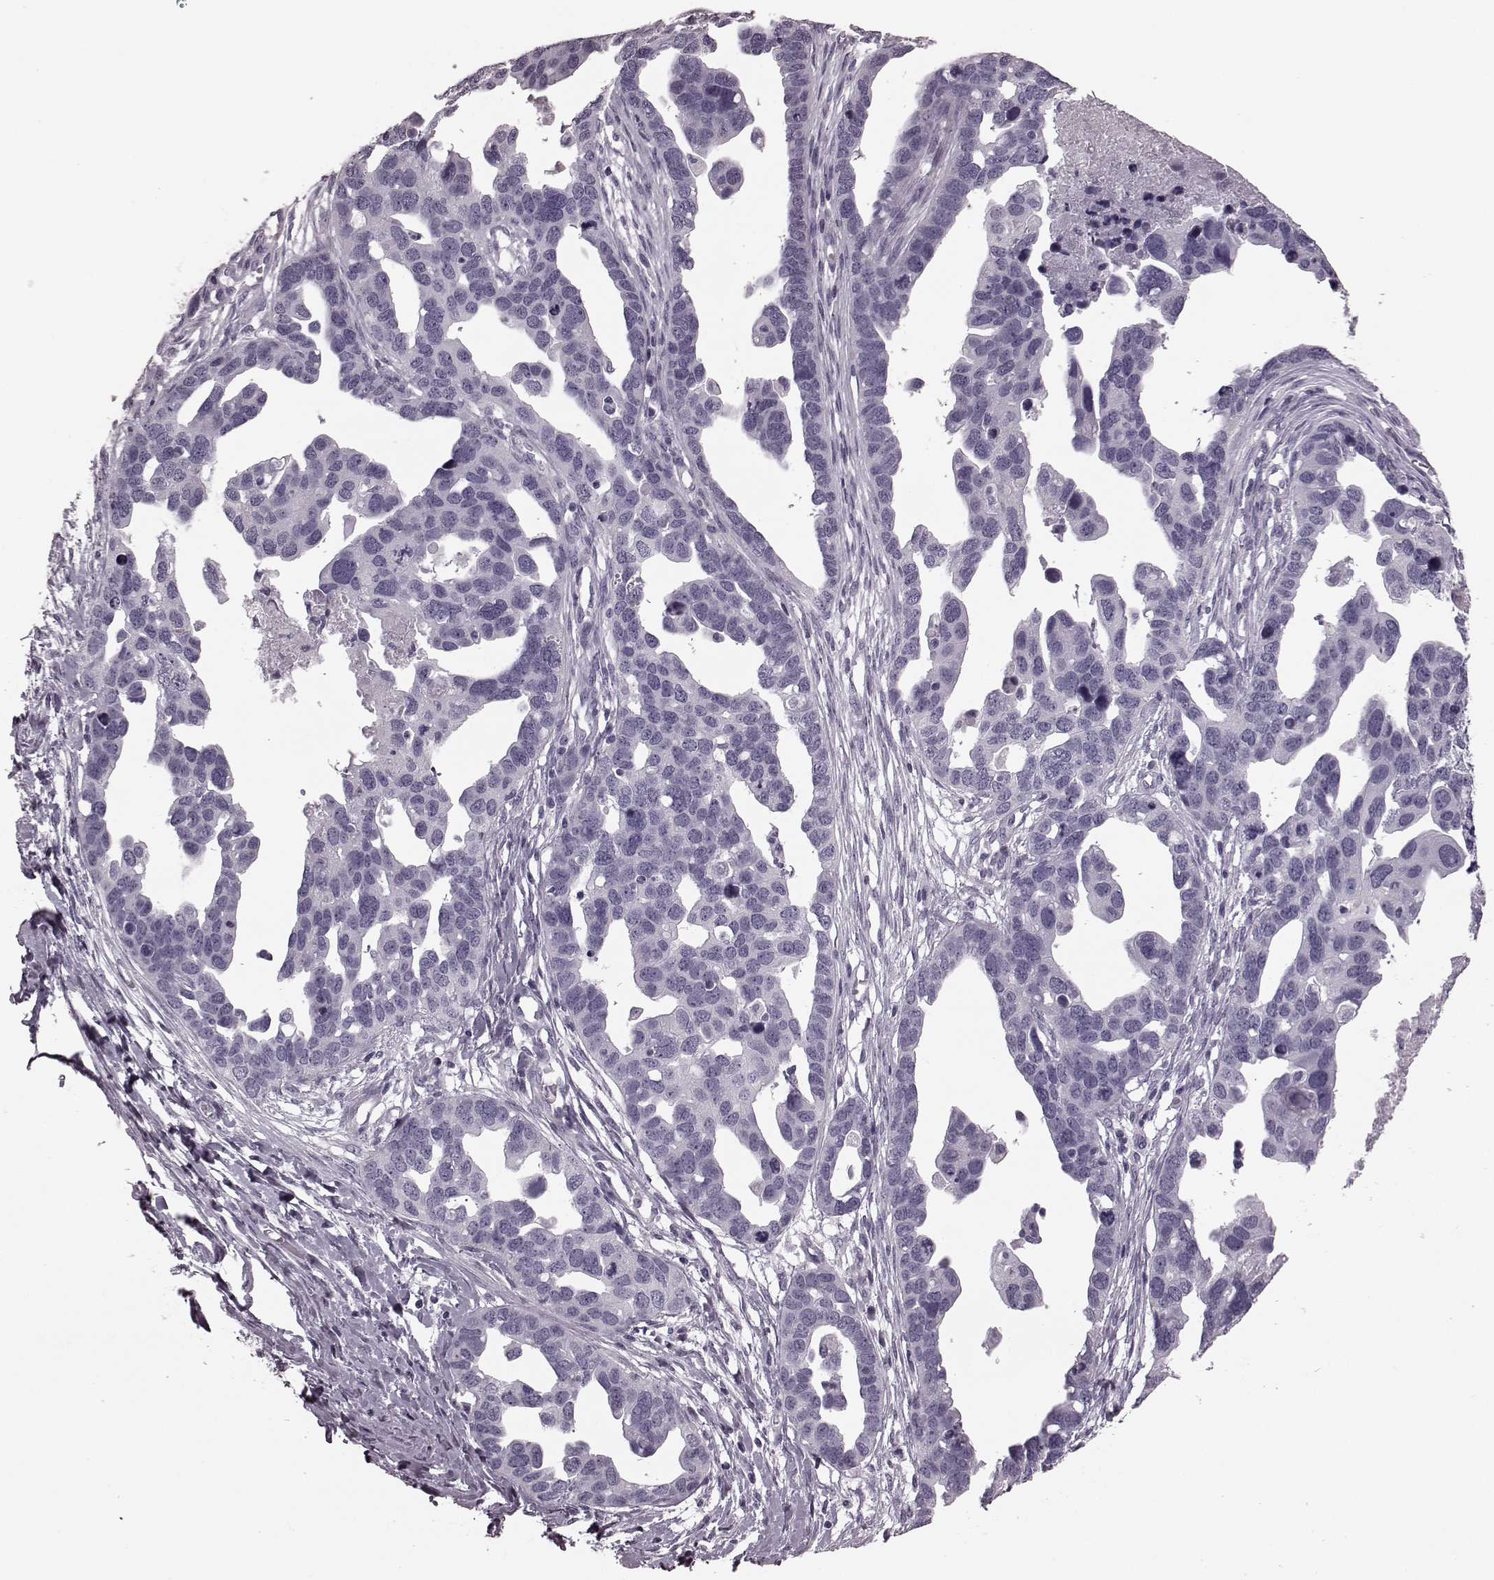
{"staining": {"intensity": "negative", "quantity": "none", "location": "none"}, "tissue": "ovarian cancer", "cell_type": "Tumor cells", "image_type": "cancer", "snomed": [{"axis": "morphology", "description": "Cystadenocarcinoma, serous, NOS"}, {"axis": "topography", "description": "Ovary"}], "caption": "The immunohistochemistry micrograph has no significant expression in tumor cells of ovarian serous cystadenocarcinoma tissue. (DAB (3,3'-diaminobenzidine) immunohistochemistry (IHC), high magnification).", "gene": "TRPM1", "patient": {"sex": "female", "age": 54}}